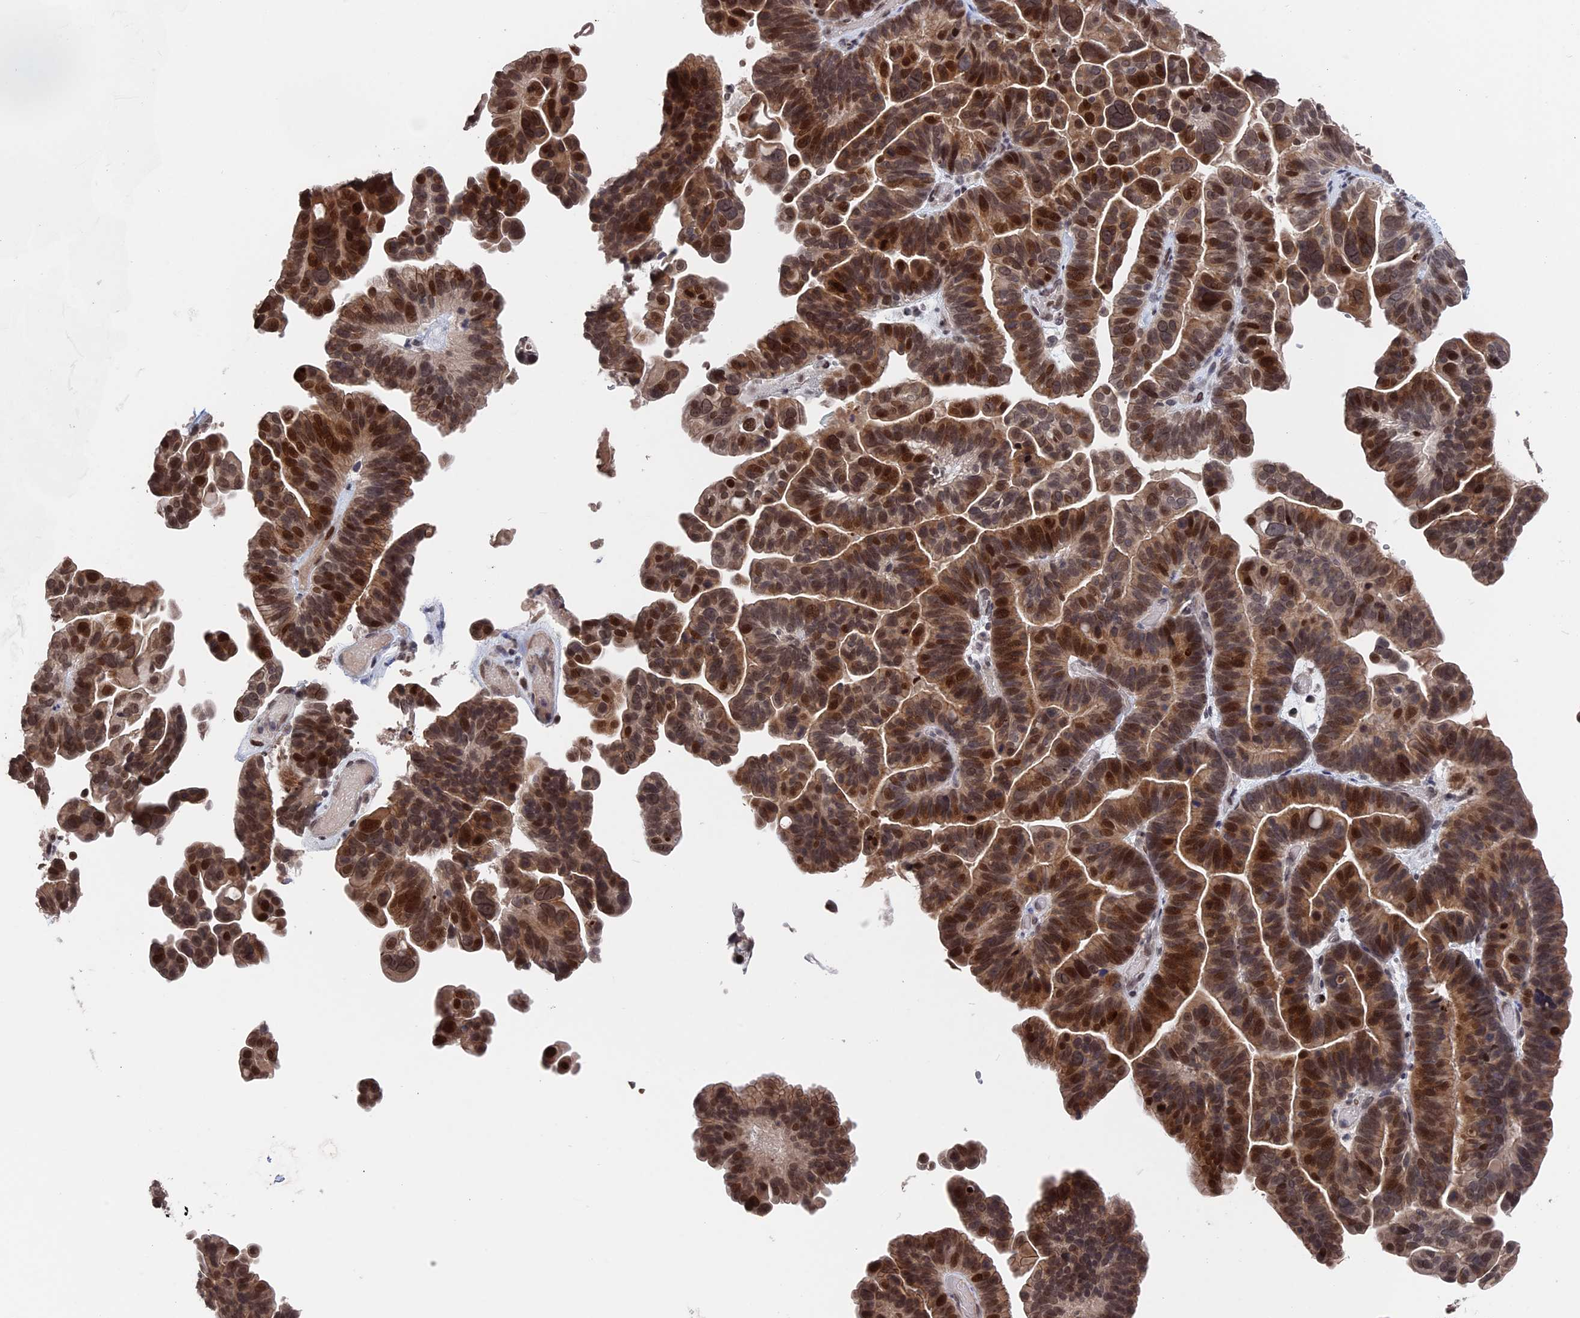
{"staining": {"intensity": "strong", "quantity": "25%-75%", "location": "nuclear"}, "tissue": "ovarian cancer", "cell_type": "Tumor cells", "image_type": "cancer", "snomed": [{"axis": "morphology", "description": "Cystadenocarcinoma, serous, NOS"}, {"axis": "topography", "description": "Ovary"}], "caption": "Strong nuclear expression is appreciated in approximately 25%-75% of tumor cells in ovarian cancer (serous cystadenocarcinoma).", "gene": "NR2C2AP", "patient": {"sex": "female", "age": 56}}